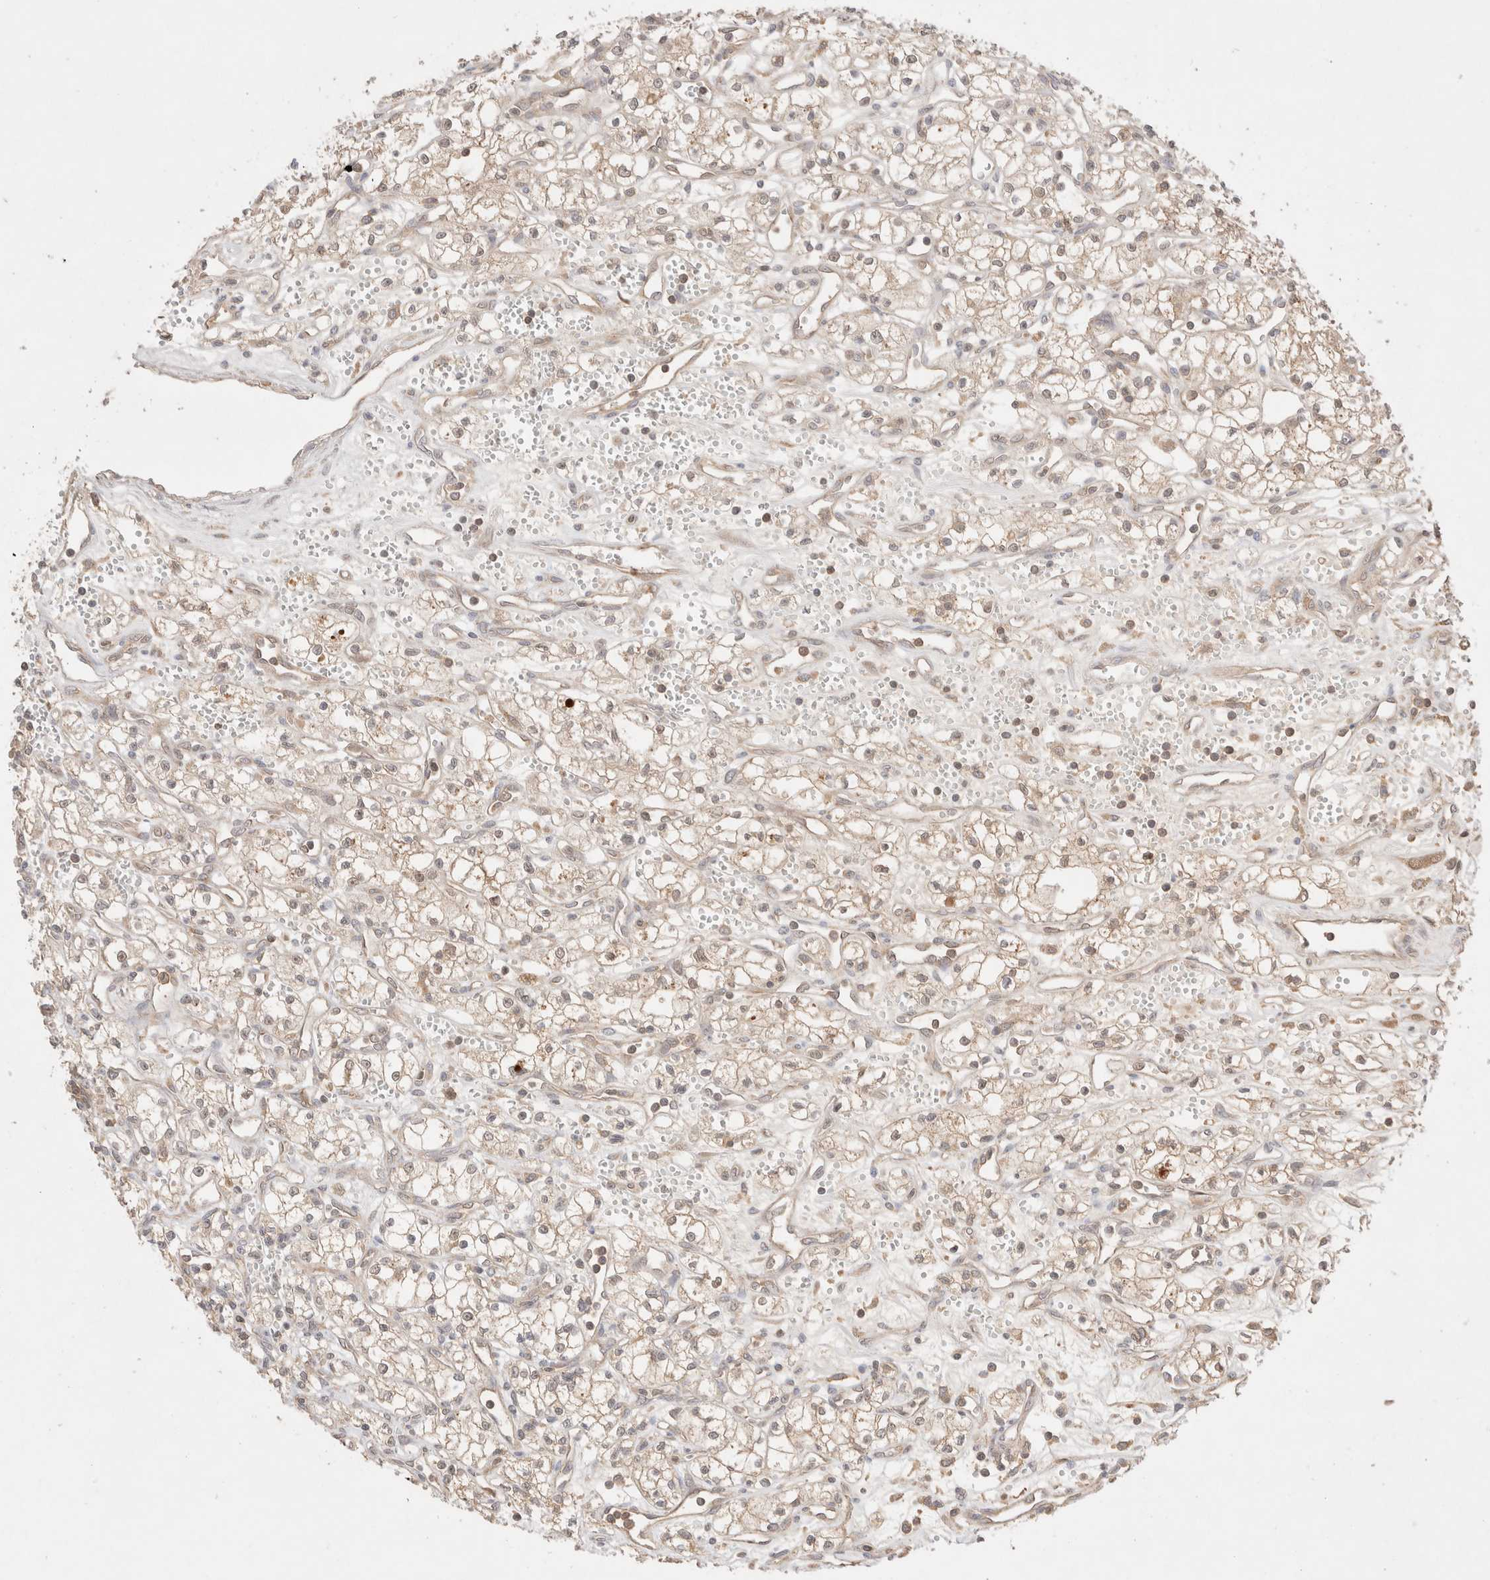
{"staining": {"intensity": "weak", "quantity": "25%-75%", "location": "cytoplasmic/membranous"}, "tissue": "renal cancer", "cell_type": "Tumor cells", "image_type": "cancer", "snomed": [{"axis": "morphology", "description": "Adenocarcinoma, NOS"}, {"axis": "topography", "description": "Kidney"}], "caption": "Renal cancer stained for a protein reveals weak cytoplasmic/membranous positivity in tumor cells.", "gene": "CARNMT1", "patient": {"sex": "male", "age": 59}}